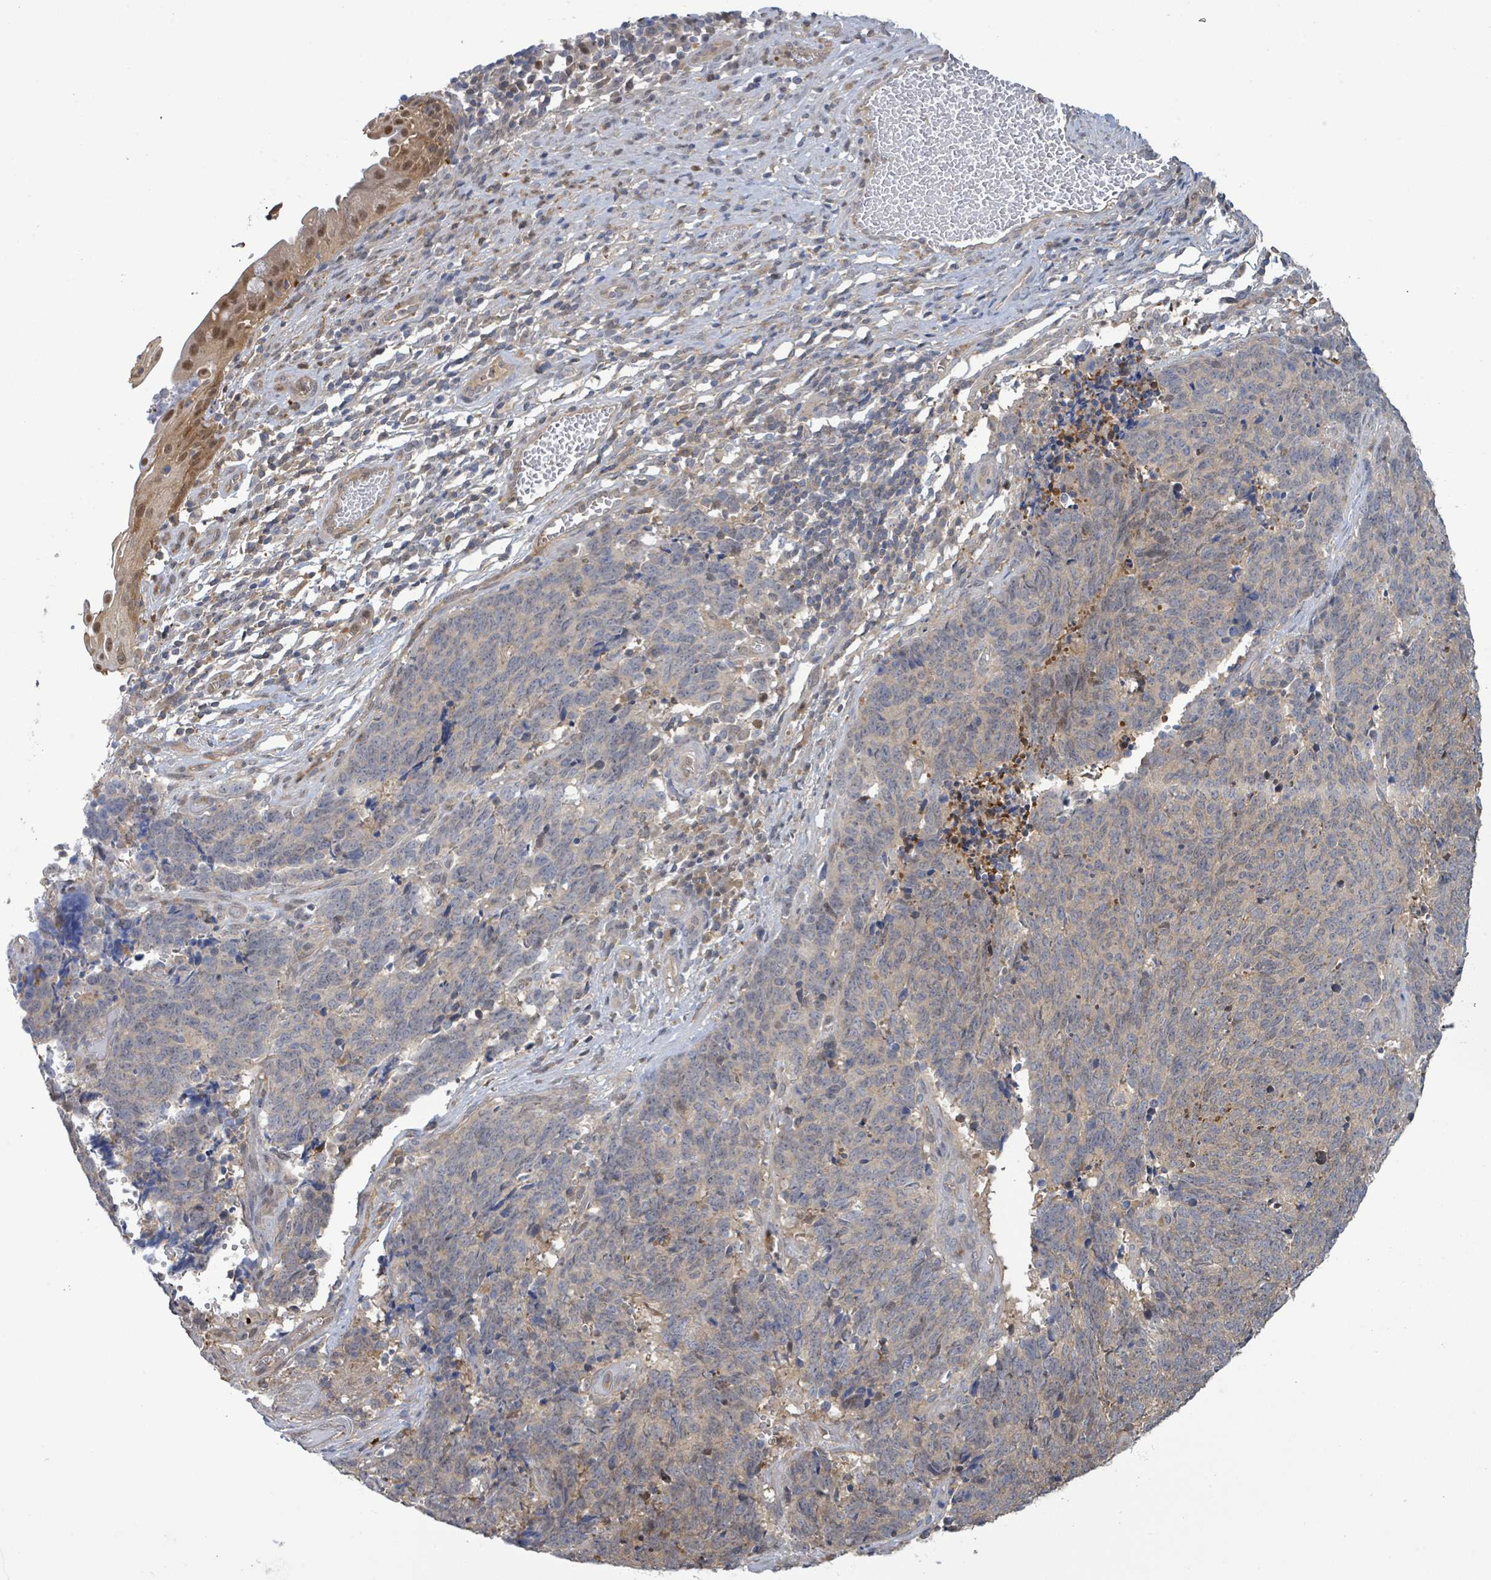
{"staining": {"intensity": "weak", "quantity": "<25%", "location": "cytoplasmic/membranous"}, "tissue": "cervical cancer", "cell_type": "Tumor cells", "image_type": "cancer", "snomed": [{"axis": "morphology", "description": "Squamous cell carcinoma, NOS"}, {"axis": "topography", "description": "Cervix"}], "caption": "Immunohistochemistry (IHC) of cervical cancer reveals no expression in tumor cells.", "gene": "PGAM1", "patient": {"sex": "female", "age": 29}}